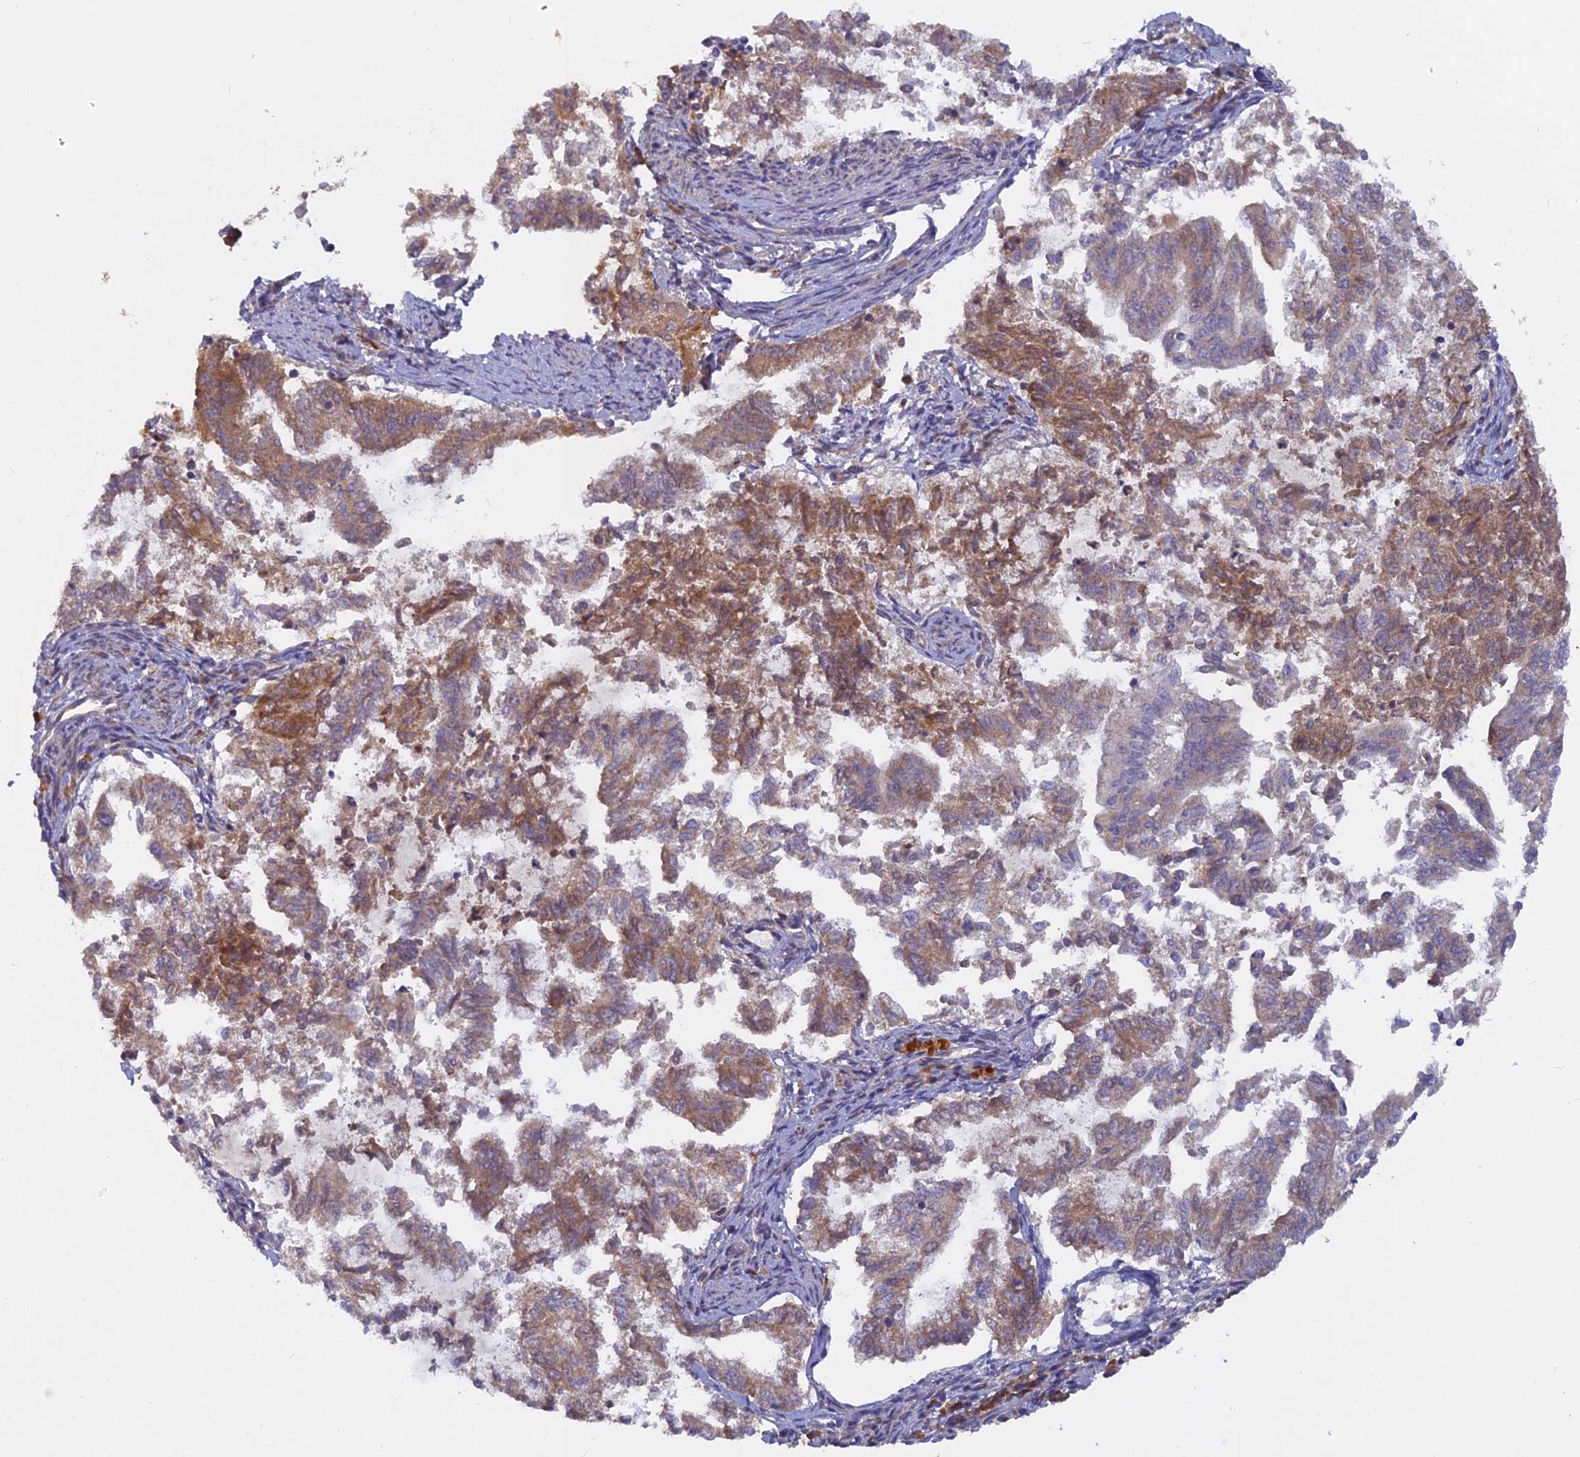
{"staining": {"intensity": "moderate", "quantity": ">75%", "location": "cytoplasmic/membranous"}, "tissue": "endometrial cancer", "cell_type": "Tumor cells", "image_type": "cancer", "snomed": [{"axis": "morphology", "description": "Adenocarcinoma, NOS"}, {"axis": "topography", "description": "Endometrium"}], "caption": "An image showing moderate cytoplasmic/membranous positivity in about >75% of tumor cells in adenocarcinoma (endometrial), as visualized by brown immunohistochemical staining.", "gene": "CCDC167", "patient": {"sex": "female", "age": 79}}